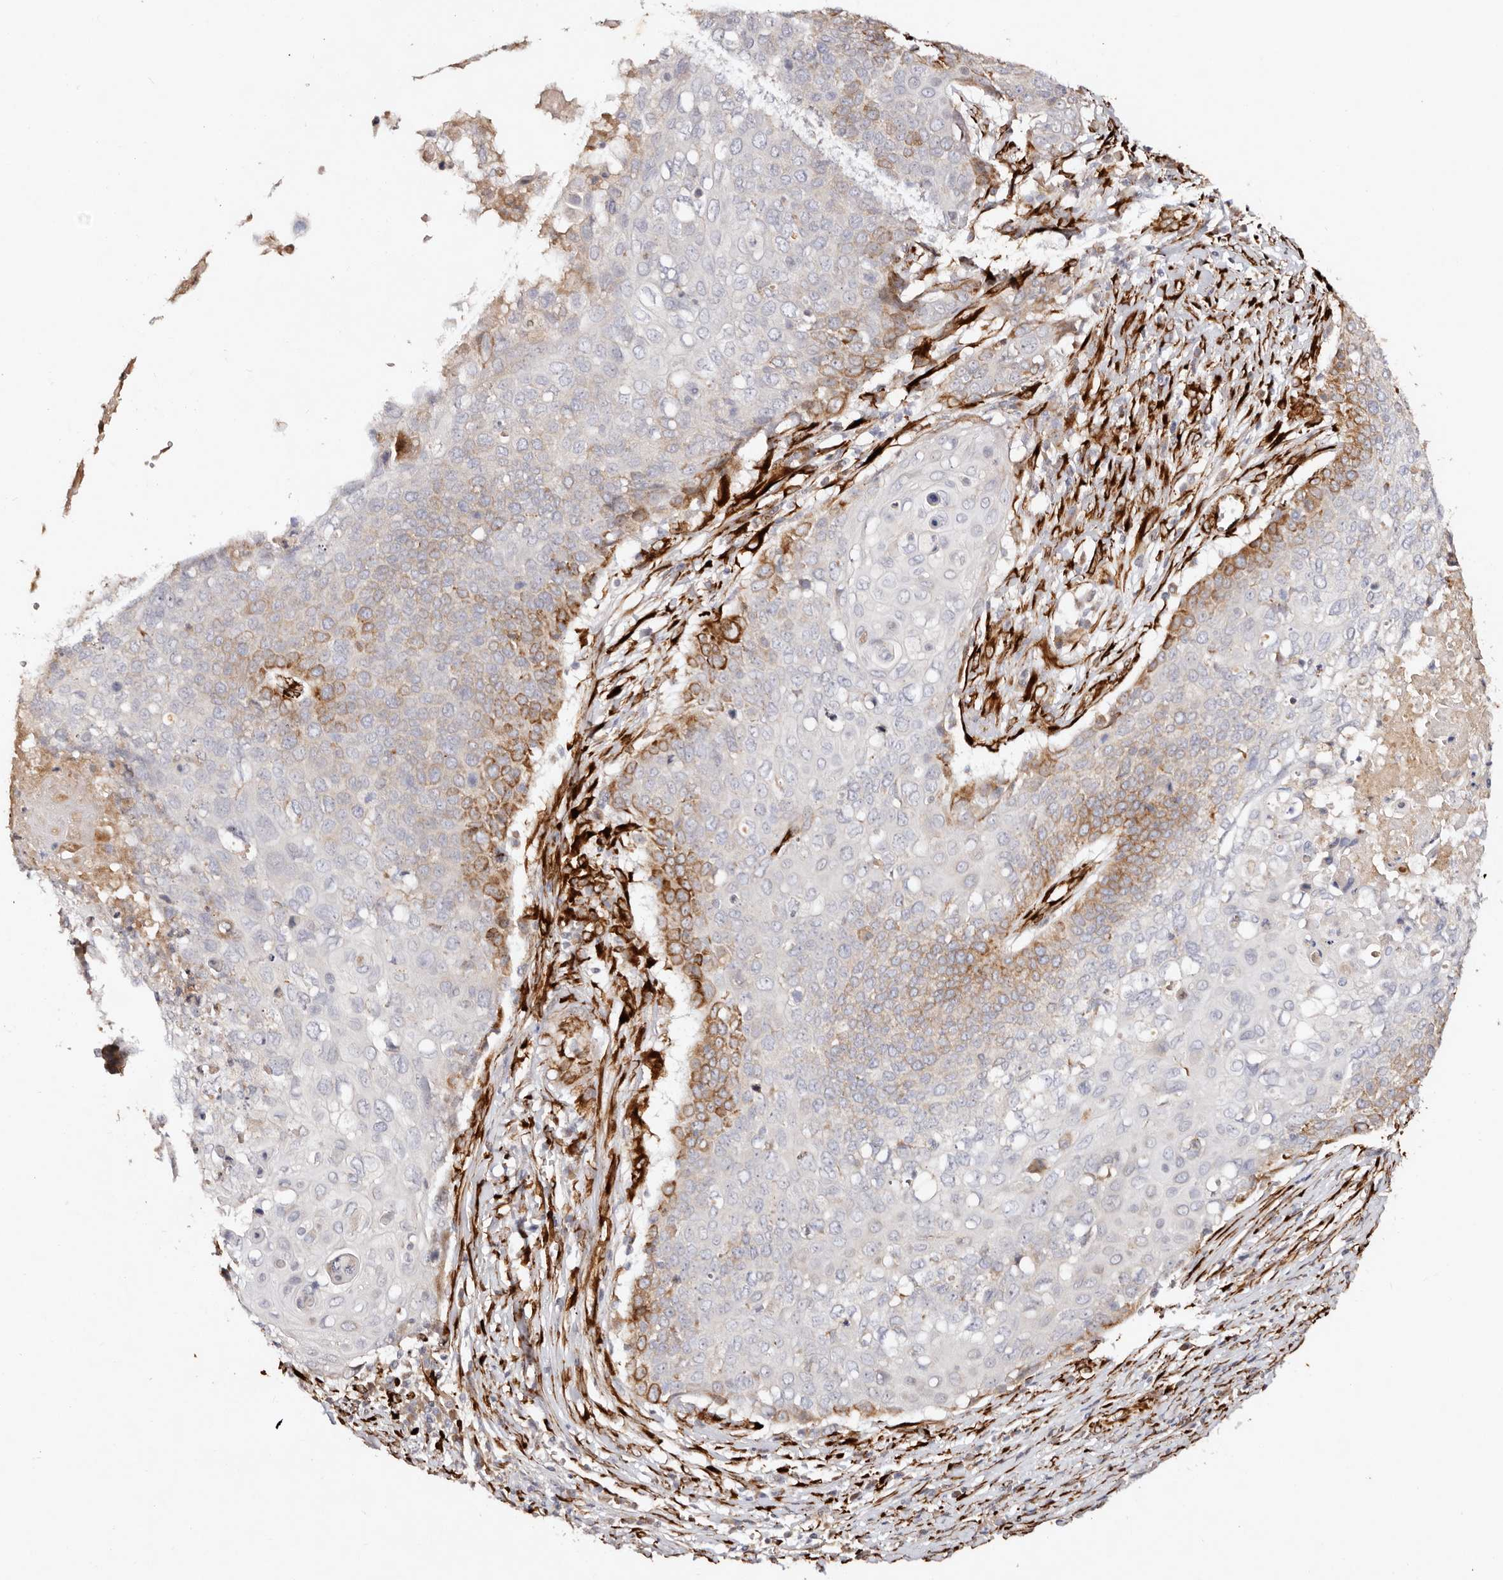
{"staining": {"intensity": "moderate", "quantity": "25%-75%", "location": "cytoplasmic/membranous"}, "tissue": "cervical cancer", "cell_type": "Tumor cells", "image_type": "cancer", "snomed": [{"axis": "morphology", "description": "Squamous cell carcinoma, NOS"}, {"axis": "topography", "description": "Cervix"}], "caption": "Cervical squamous cell carcinoma stained for a protein (brown) shows moderate cytoplasmic/membranous positive staining in about 25%-75% of tumor cells.", "gene": "SERPINH1", "patient": {"sex": "female", "age": 39}}